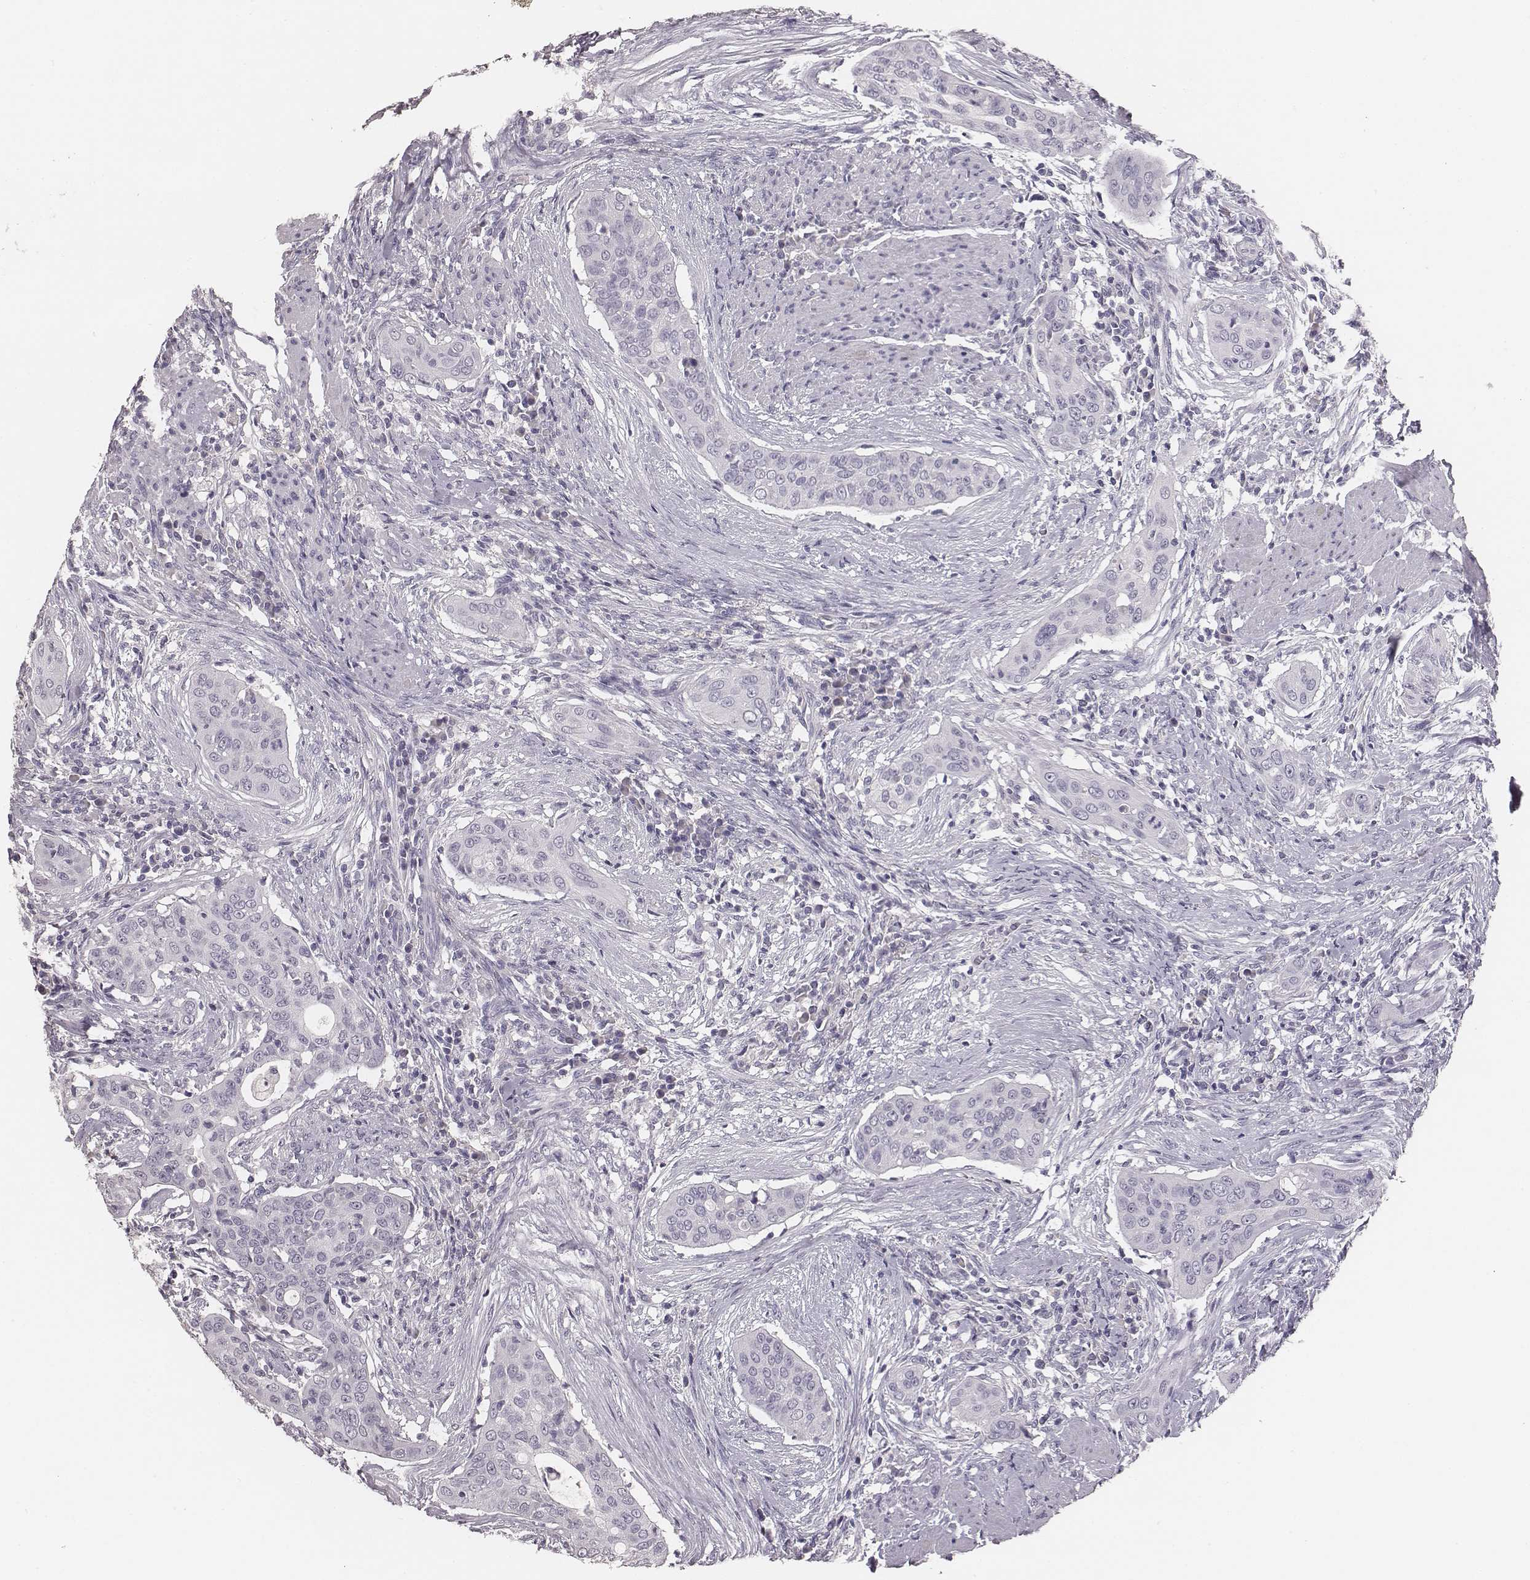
{"staining": {"intensity": "negative", "quantity": "none", "location": "none"}, "tissue": "urothelial cancer", "cell_type": "Tumor cells", "image_type": "cancer", "snomed": [{"axis": "morphology", "description": "Urothelial carcinoma, High grade"}, {"axis": "topography", "description": "Urinary bladder"}], "caption": "An immunohistochemistry (IHC) histopathology image of urothelial carcinoma (high-grade) is shown. There is no staining in tumor cells of urothelial carcinoma (high-grade).", "gene": "MYH6", "patient": {"sex": "male", "age": 82}}